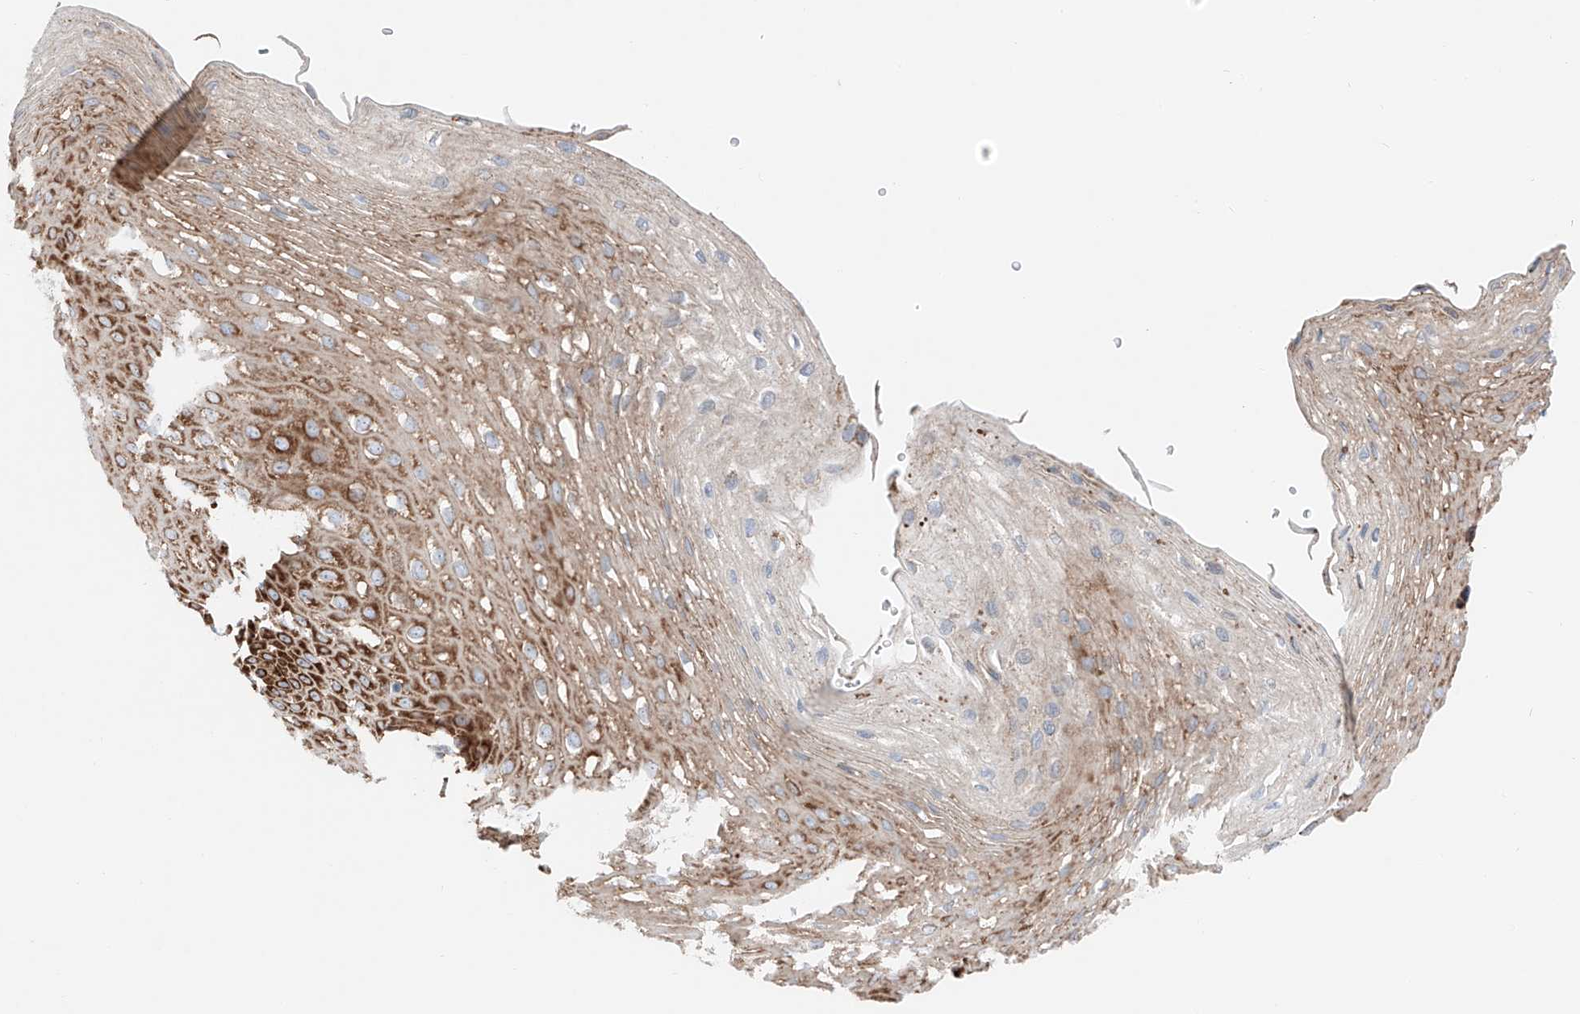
{"staining": {"intensity": "strong", "quantity": ">75%", "location": "cytoplasmic/membranous"}, "tissue": "esophagus", "cell_type": "Squamous epithelial cells", "image_type": "normal", "snomed": [{"axis": "morphology", "description": "Normal tissue, NOS"}, {"axis": "topography", "description": "Esophagus"}], "caption": "High-magnification brightfield microscopy of unremarkable esophagus stained with DAB (brown) and counterstained with hematoxylin (blue). squamous epithelial cells exhibit strong cytoplasmic/membranous positivity is appreciated in about>75% of cells. (DAB IHC, brown staining for protein, blue staining for nuclei).", "gene": "CRELD1", "patient": {"sex": "female", "age": 66}}